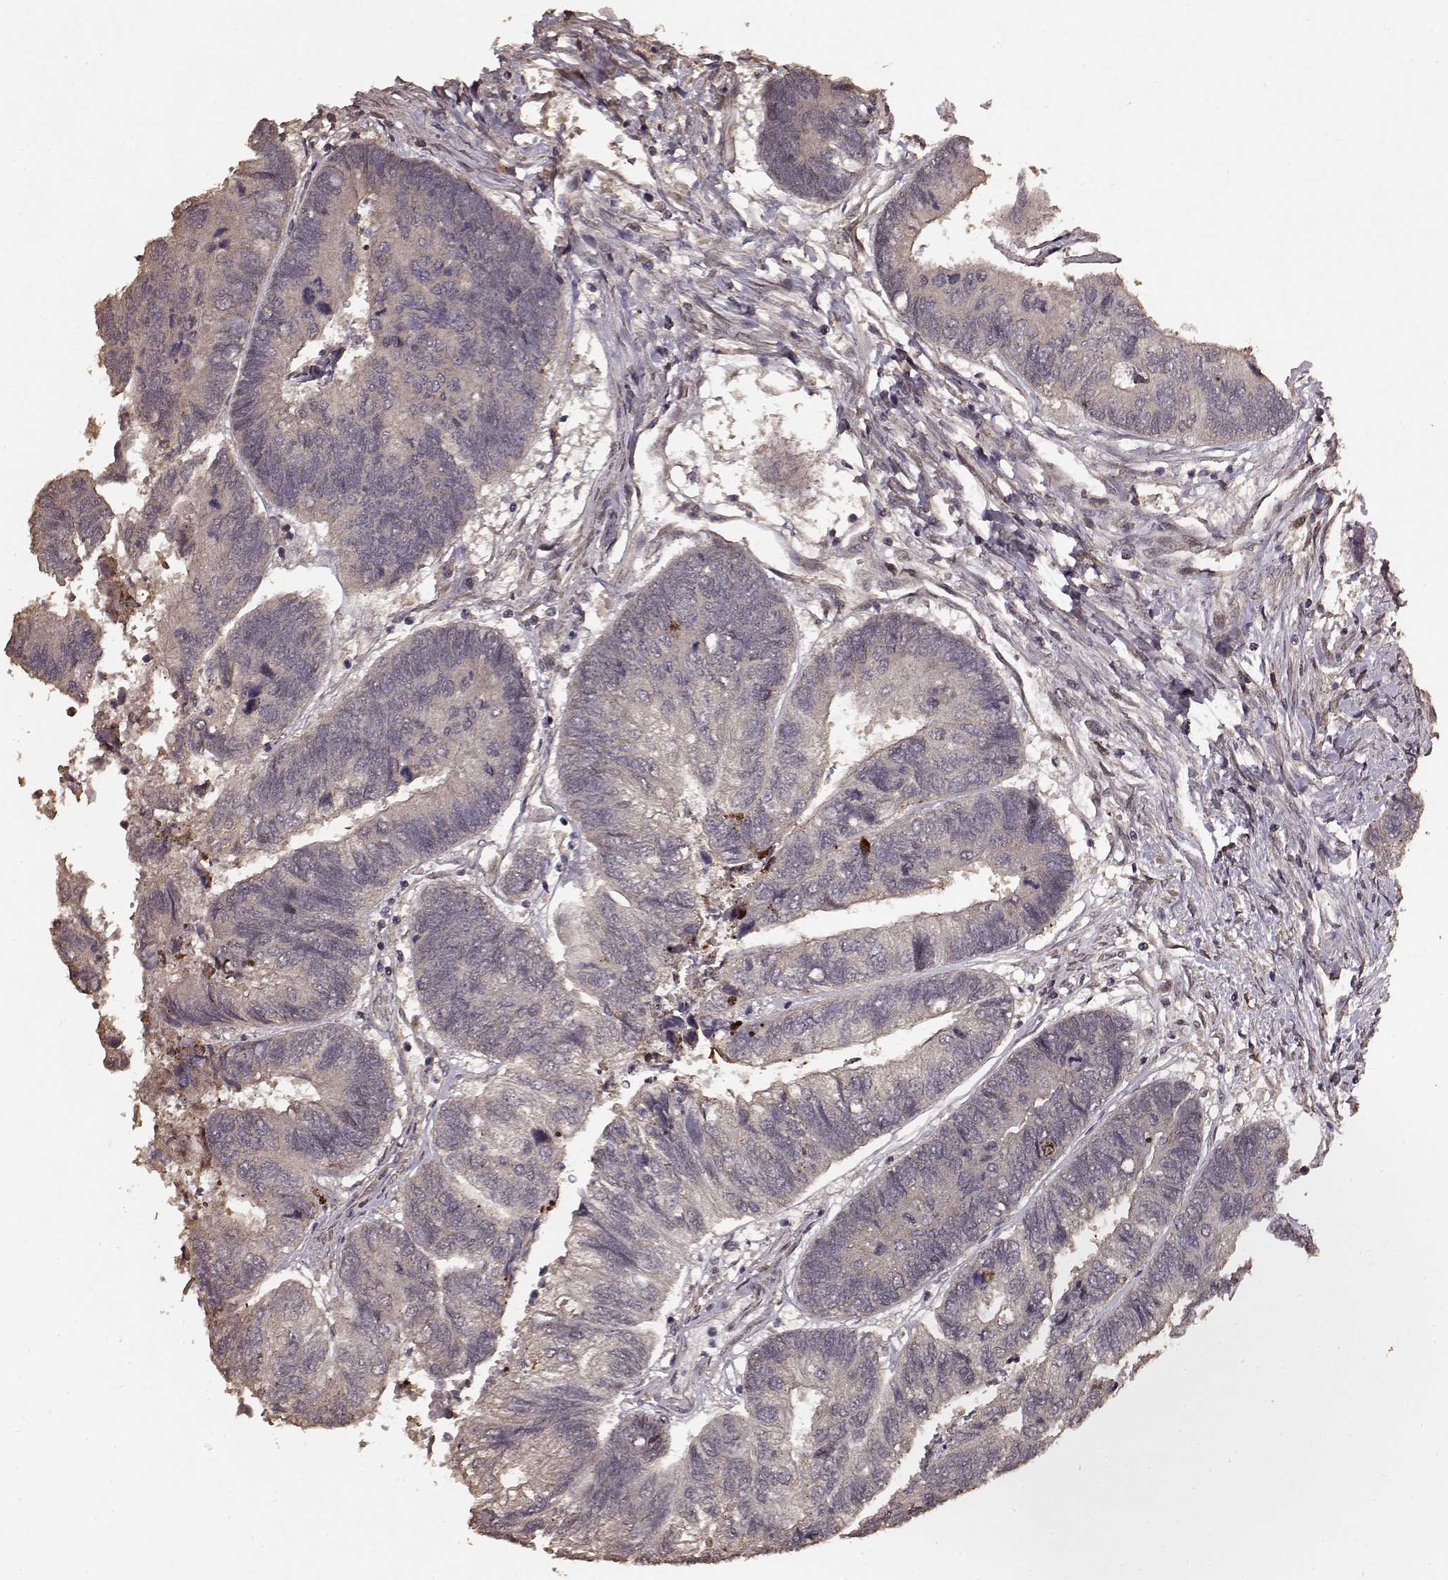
{"staining": {"intensity": "weak", "quantity": "25%-75%", "location": "cytoplasmic/membranous"}, "tissue": "colorectal cancer", "cell_type": "Tumor cells", "image_type": "cancer", "snomed": [{"axis": "morphology", "description": "Adenocarcinoma, NOS"}, {"axis": "topography", "description": "Colon"}], "caption": "Colorectal cancer (adenocarcinoma) tissue exhibits weak cytoplasmic/membranous positivity in approximately 25%-75% of tumor cells (brown staining indicates protein expression, while blue staining denotes nuclei).", "gene": "USP15", "patient": {"sex": "female", "age": 67}}